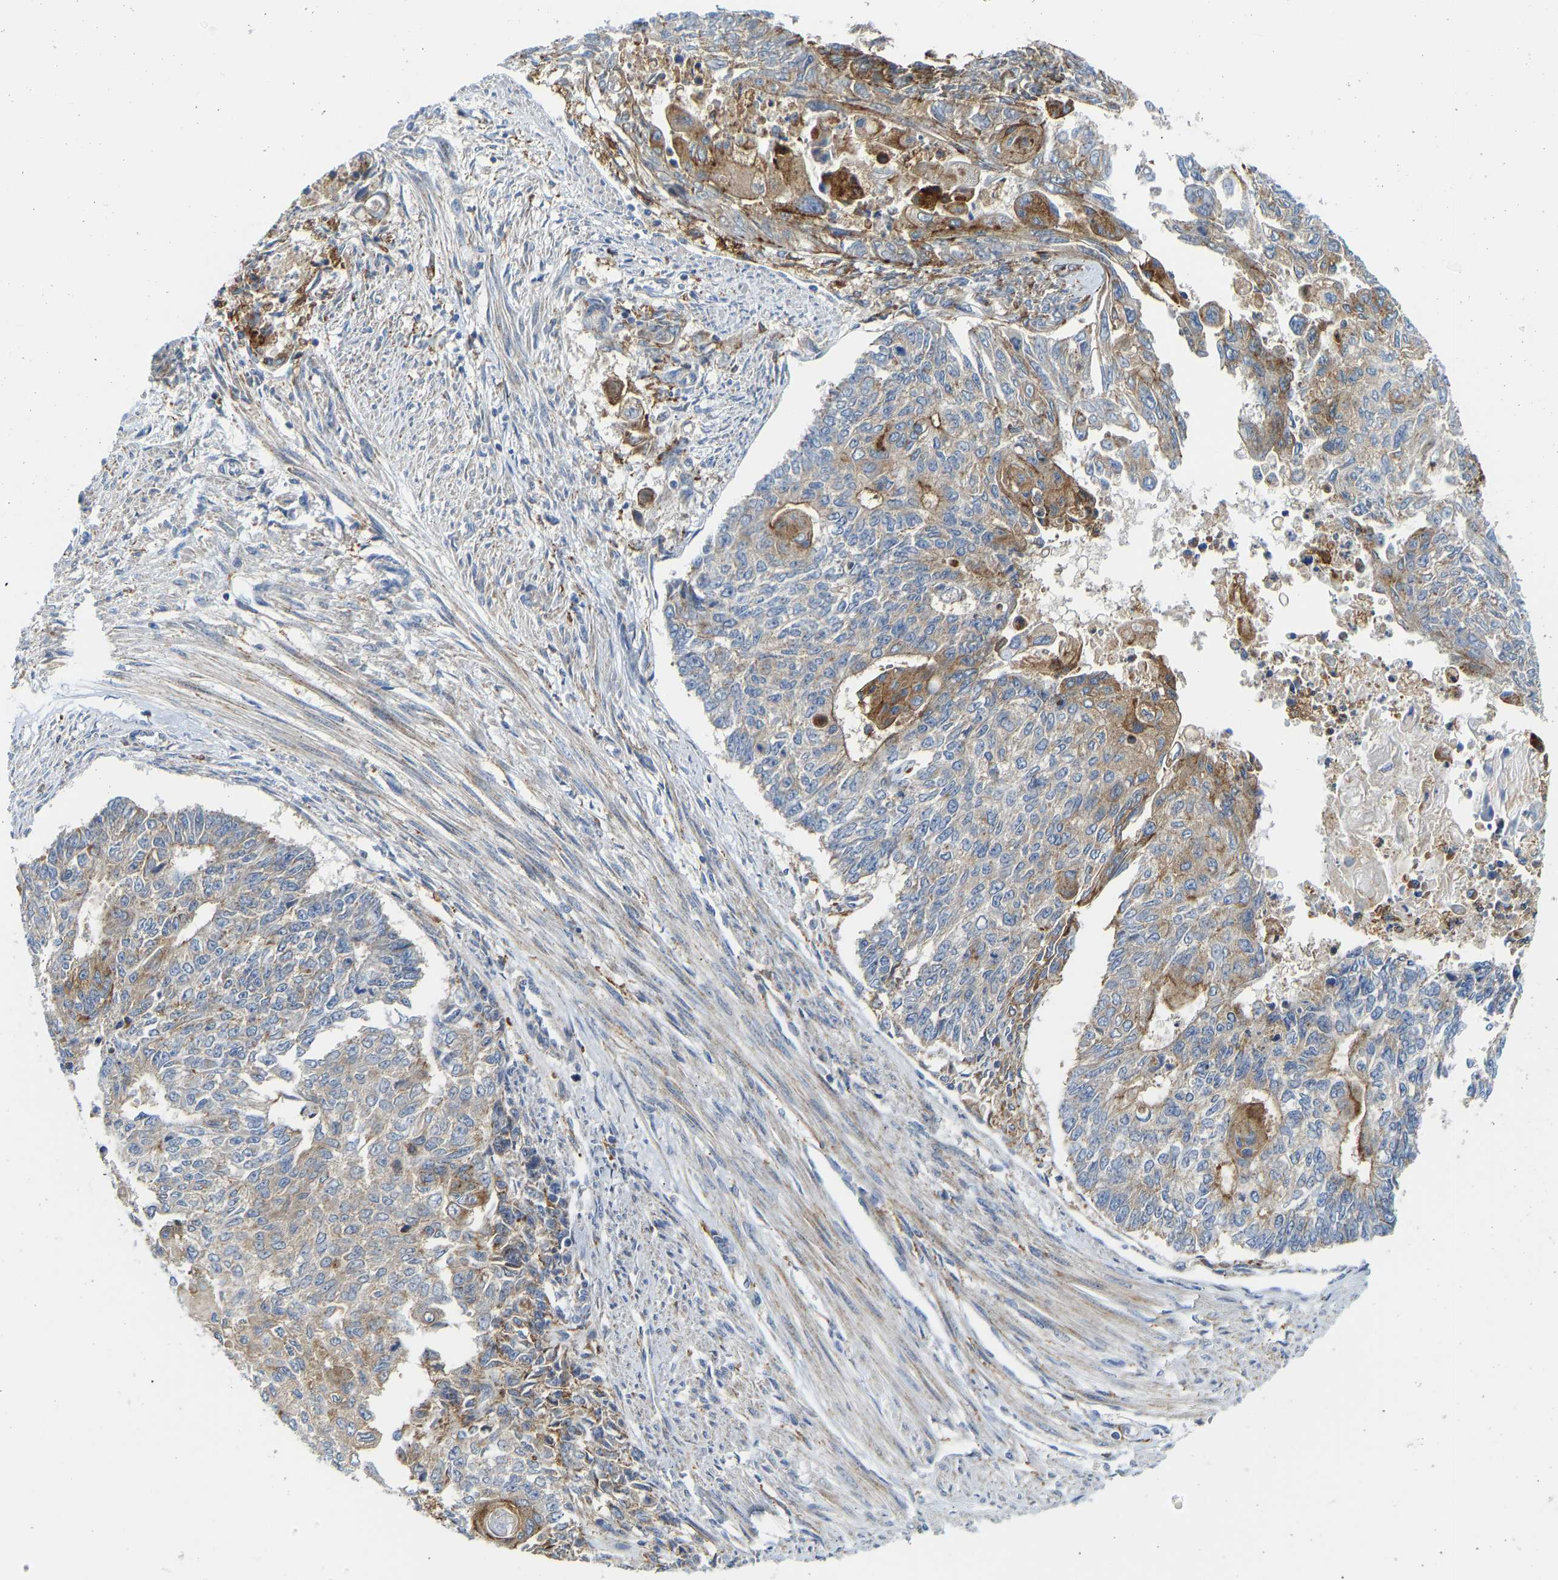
{"staining": {"intensity": "moderate", "quantity": "25%-75%", "location": "cytoplasmic/membranous"}, "tissue": "endometrial cancer", "cell_type": "Tumor cells", "image_type": "cancer", "snomed": [{"axis": "morphology", "description": "Adenocarcinoma, NOS"}, {"axis": "topography", "description": "Endometrium"}], "caption": "The image displays staining of endometrial cancer, revealing moderate cytoplasmic/membranous protein positivity (brown color) within tumor cells.", "gene": "ATP6V1E1", "patient": {"sex": "female", "age": 32}}